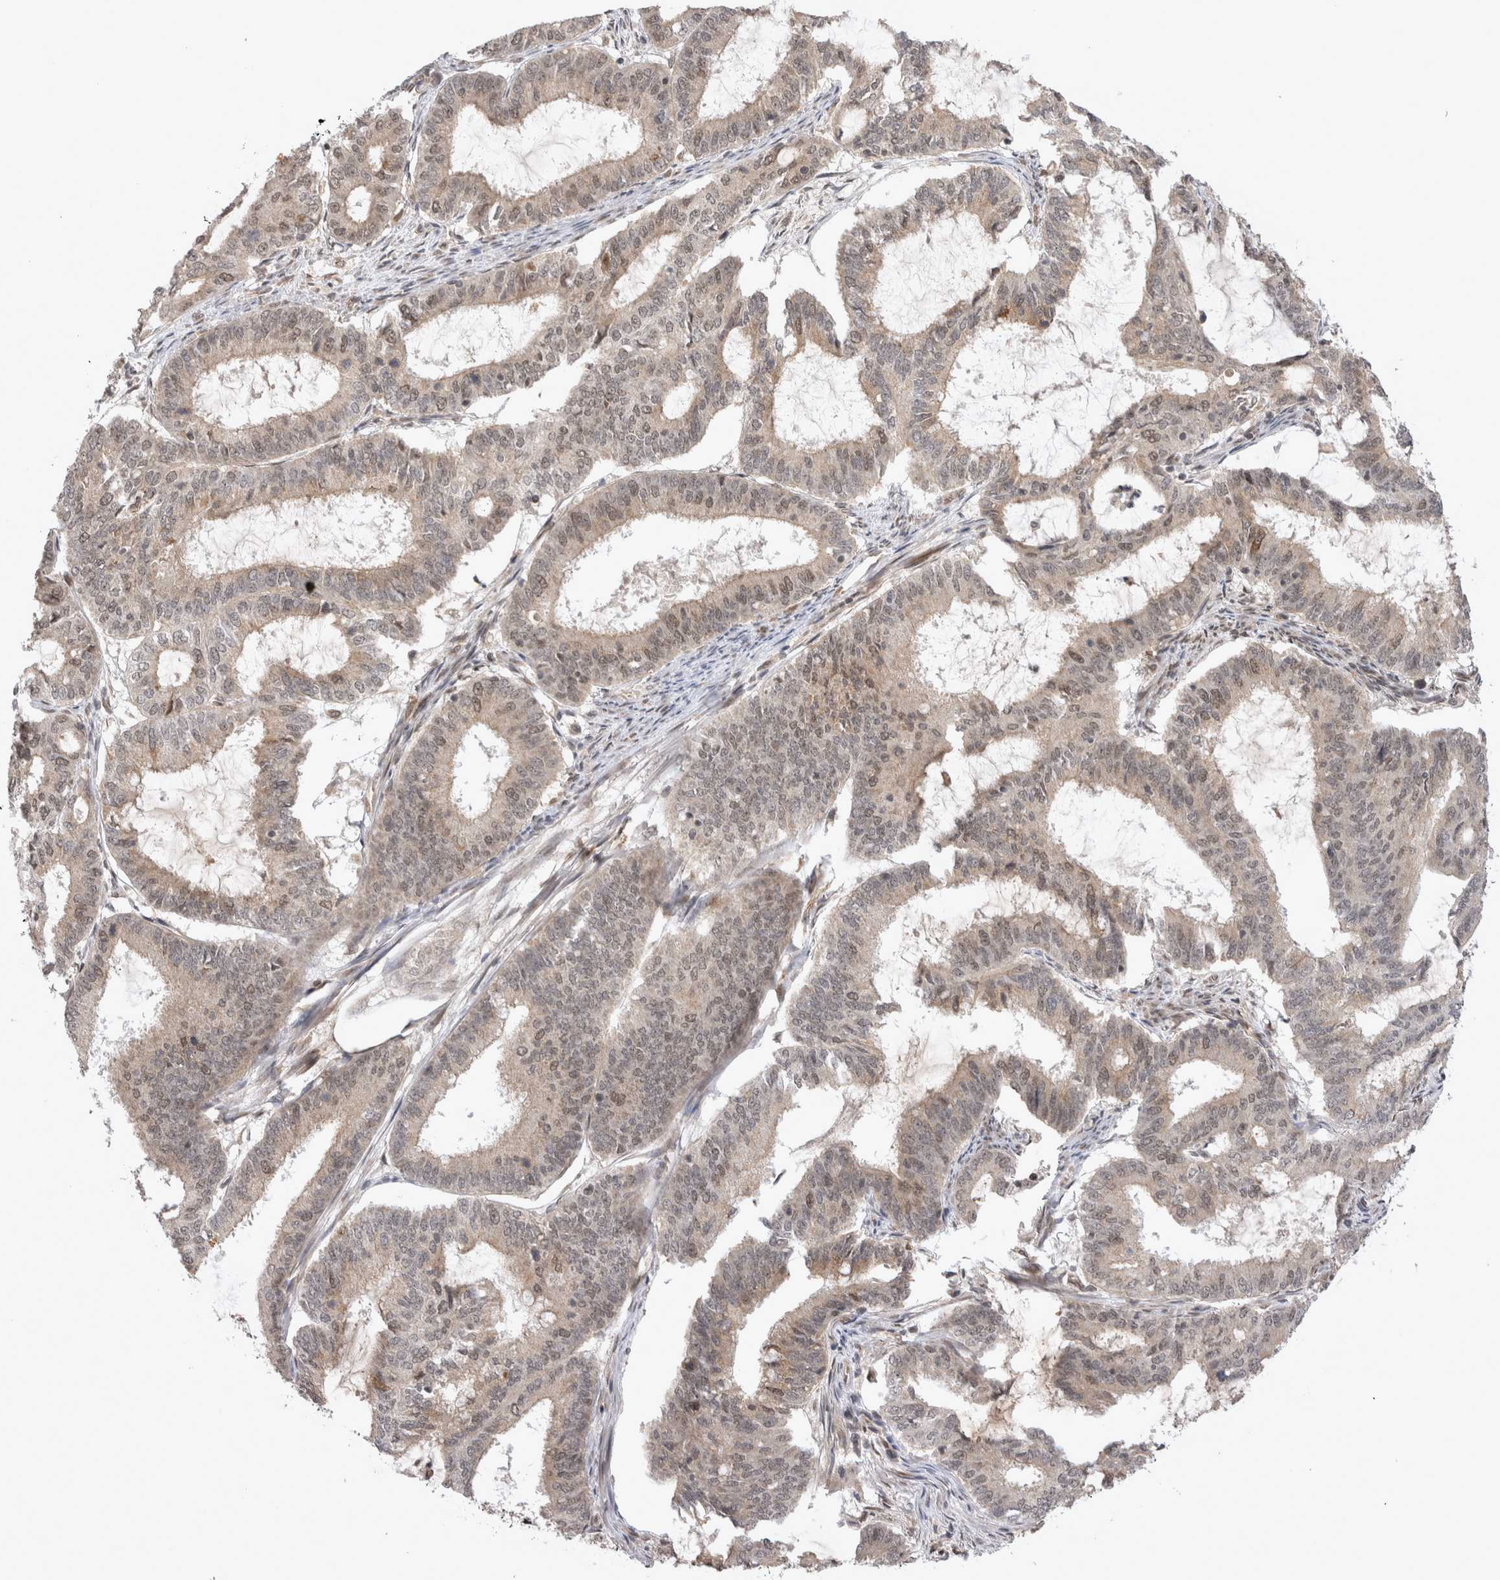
{"staining": {"intensity": "weak", "quantity": ">75%", "location": "nuclear"}, "tissue": "endometrial cancer", "cell_type": "Tumor cells", "image_type": "cancer", "snomed": [{"axis": "morphology", "description": "Adenocarcinoma, NOS"}, {"axis": "topography", "description": "Endometrium"}], "caption": "Endometrial cancer (adenocarcinoma) stained with a brown dye reveals weak nuclear positive positivity in approximately >75% of tumor cells.", "gene": "TMEM65", "patient": {"sex": "female", "age": 51}}